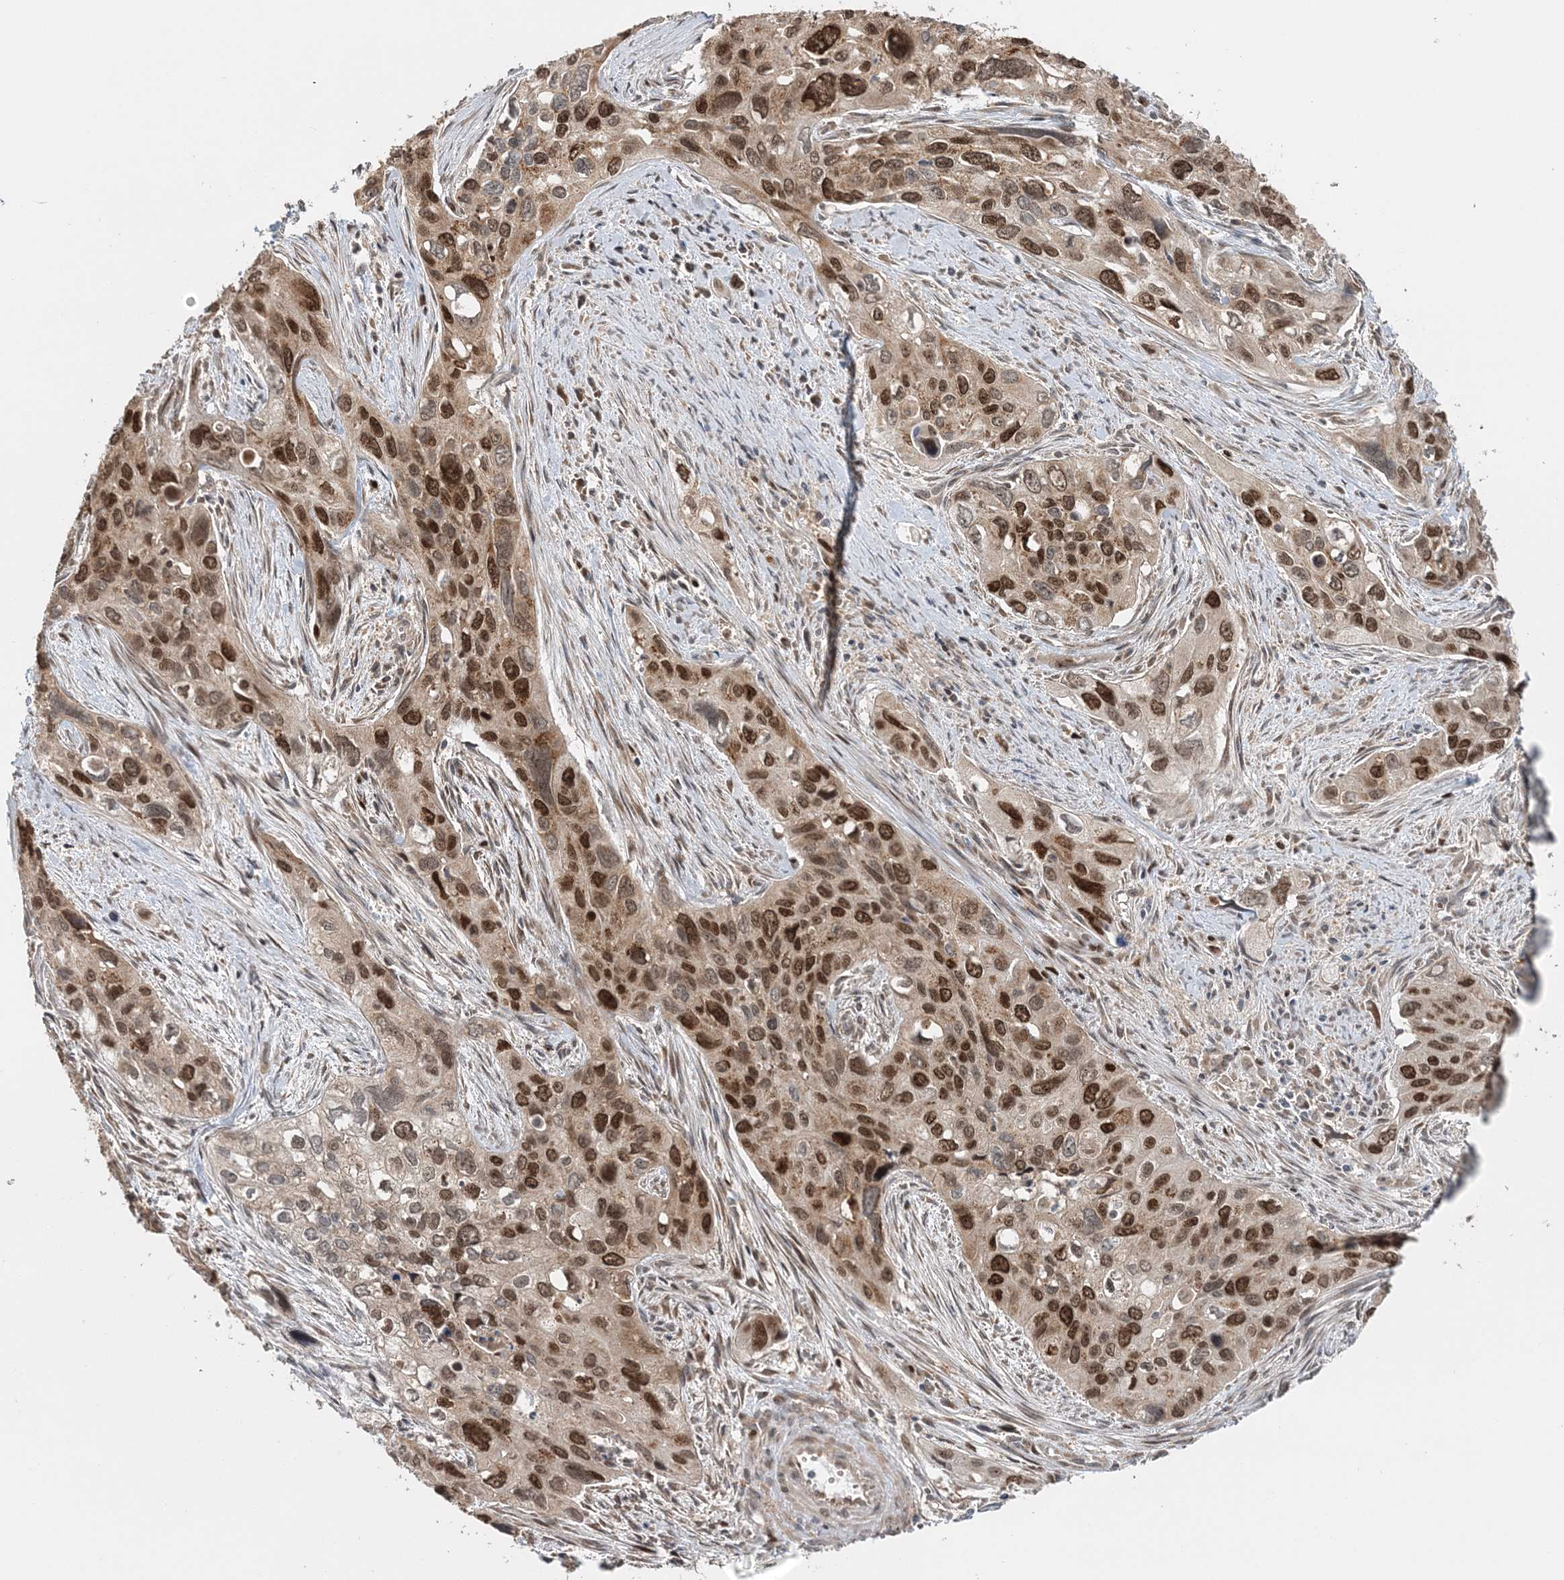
{"staining": {"intensity": "moderate", "quantity": ">75%", "location": "cytoplasmic/membranous,nuclear"}, "tissue": "cervical cancer", "cell_type": "Tumor cells", "image_type": "cancer", "snomed": [{"axis": "morphology", "description": "Squamous cell carcinoma, NOS"}, {"axis": "topography", "description": "Cervix"}], "caption": "Squamous cell carcinoma (cervical) stained with DAB IHC demonstrates medium levels of moderate cytoplasmic/membranous and nuclear staining in about >75% of tumor cells. (brown staining indicates protein expression, while blue staining denotes nuclei).", "gene": "KIF4A", "patient": {"sex": "female", "age": 55}}